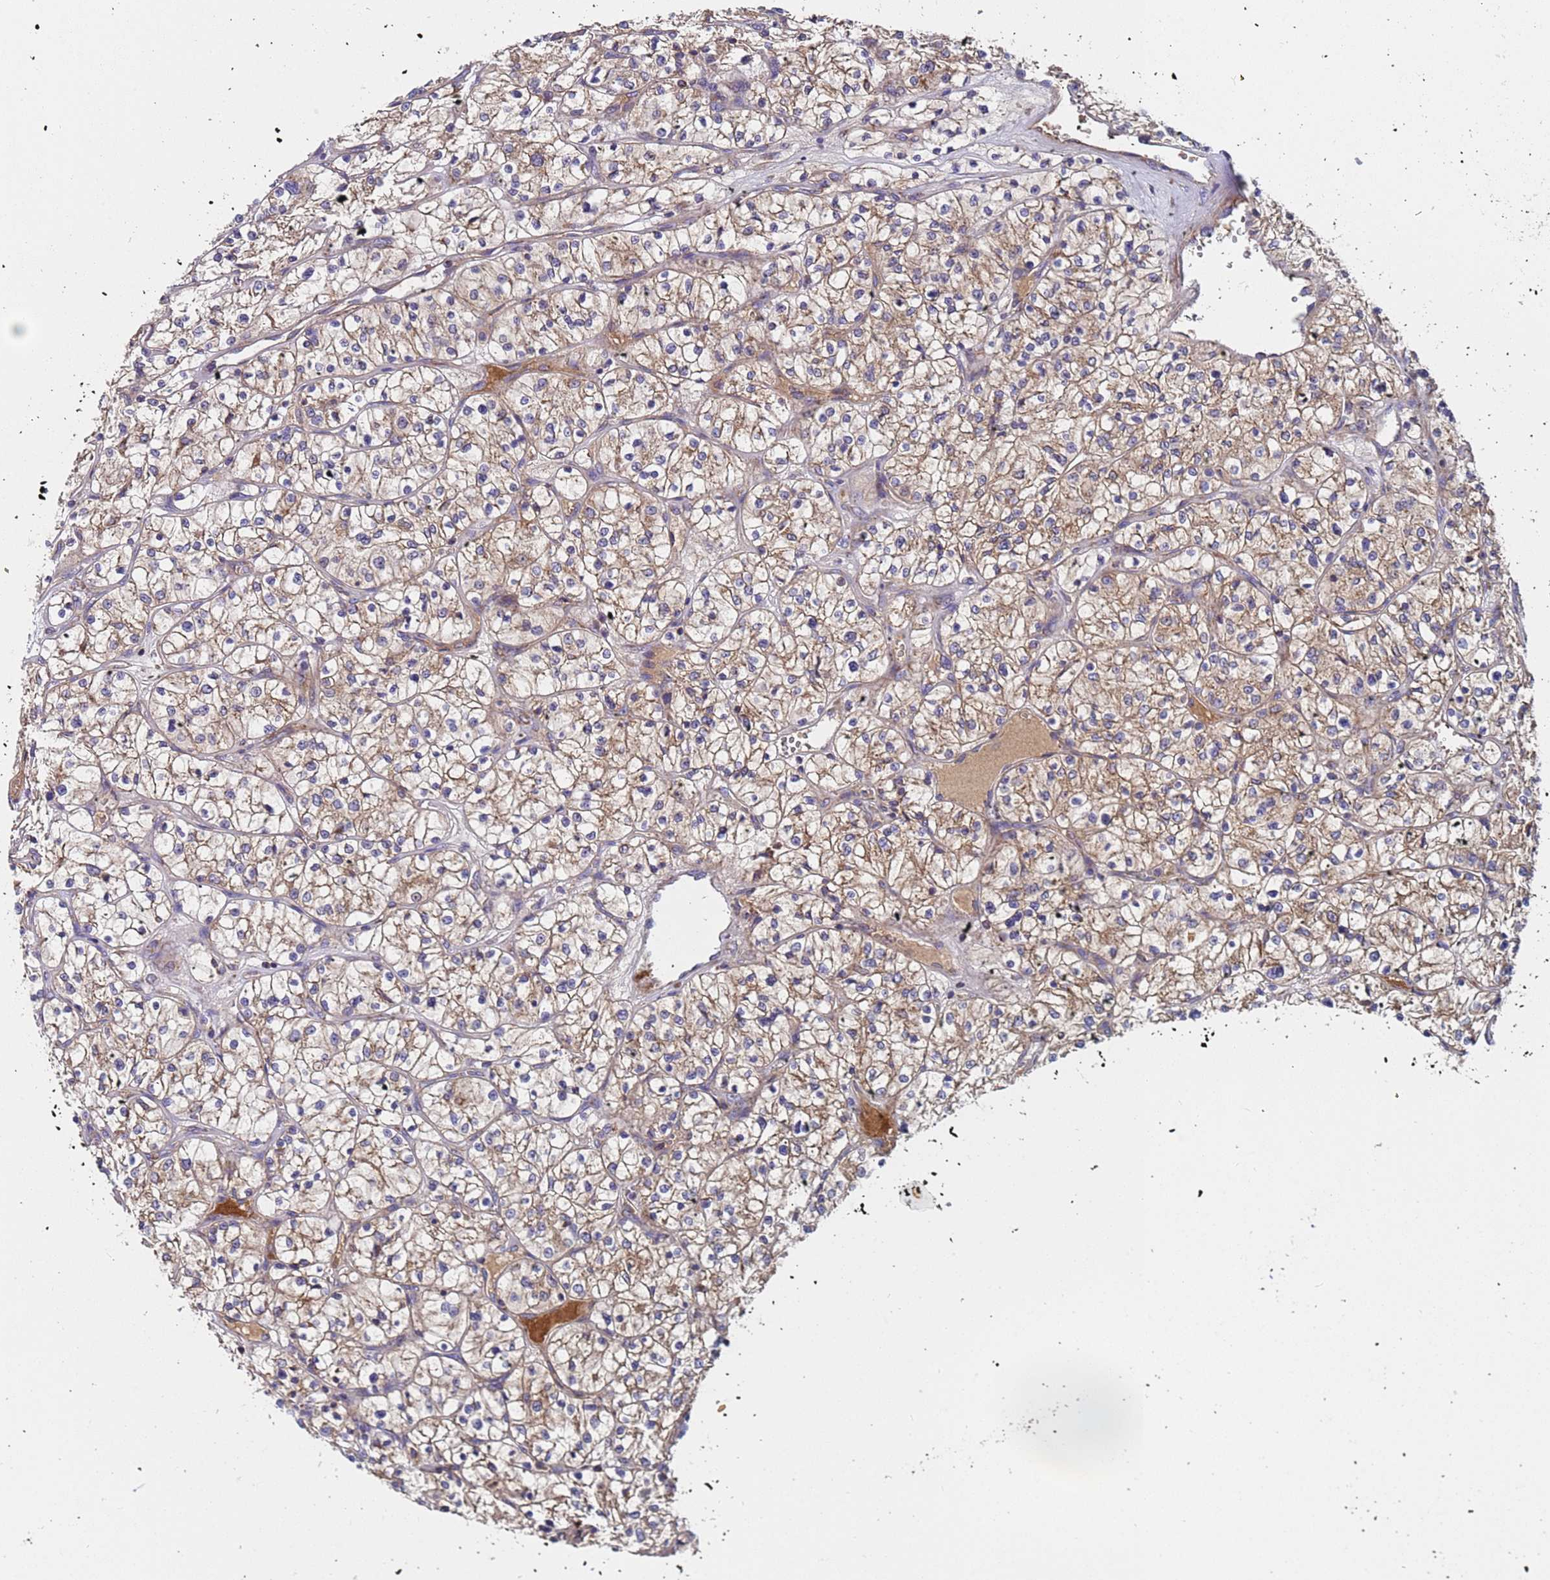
{"staining": {"intensity": "weak", "quantity": "25%-75%", "location": "cytoplasmic/membranous"}, "tissue": "renal cancer", "cell_type": "Tumor cells", "image_type": "cancer", "snomed": [{"axis": "morphology", "description": "Adenocarcinoma, NOS"}, {"axis": "topography", "description": "Kidney"}], "caption": "Immunohistochemistry (IHC) micrograph of adenocarcinoma (renal) stained for a protein (brown), which exhibits low levels of weak cytoplasmic/membranous staining in approximately 25%-75% of tumor cells.", "gene": "TMEM126A", "patient": {"sex": "female", "age": 64}}